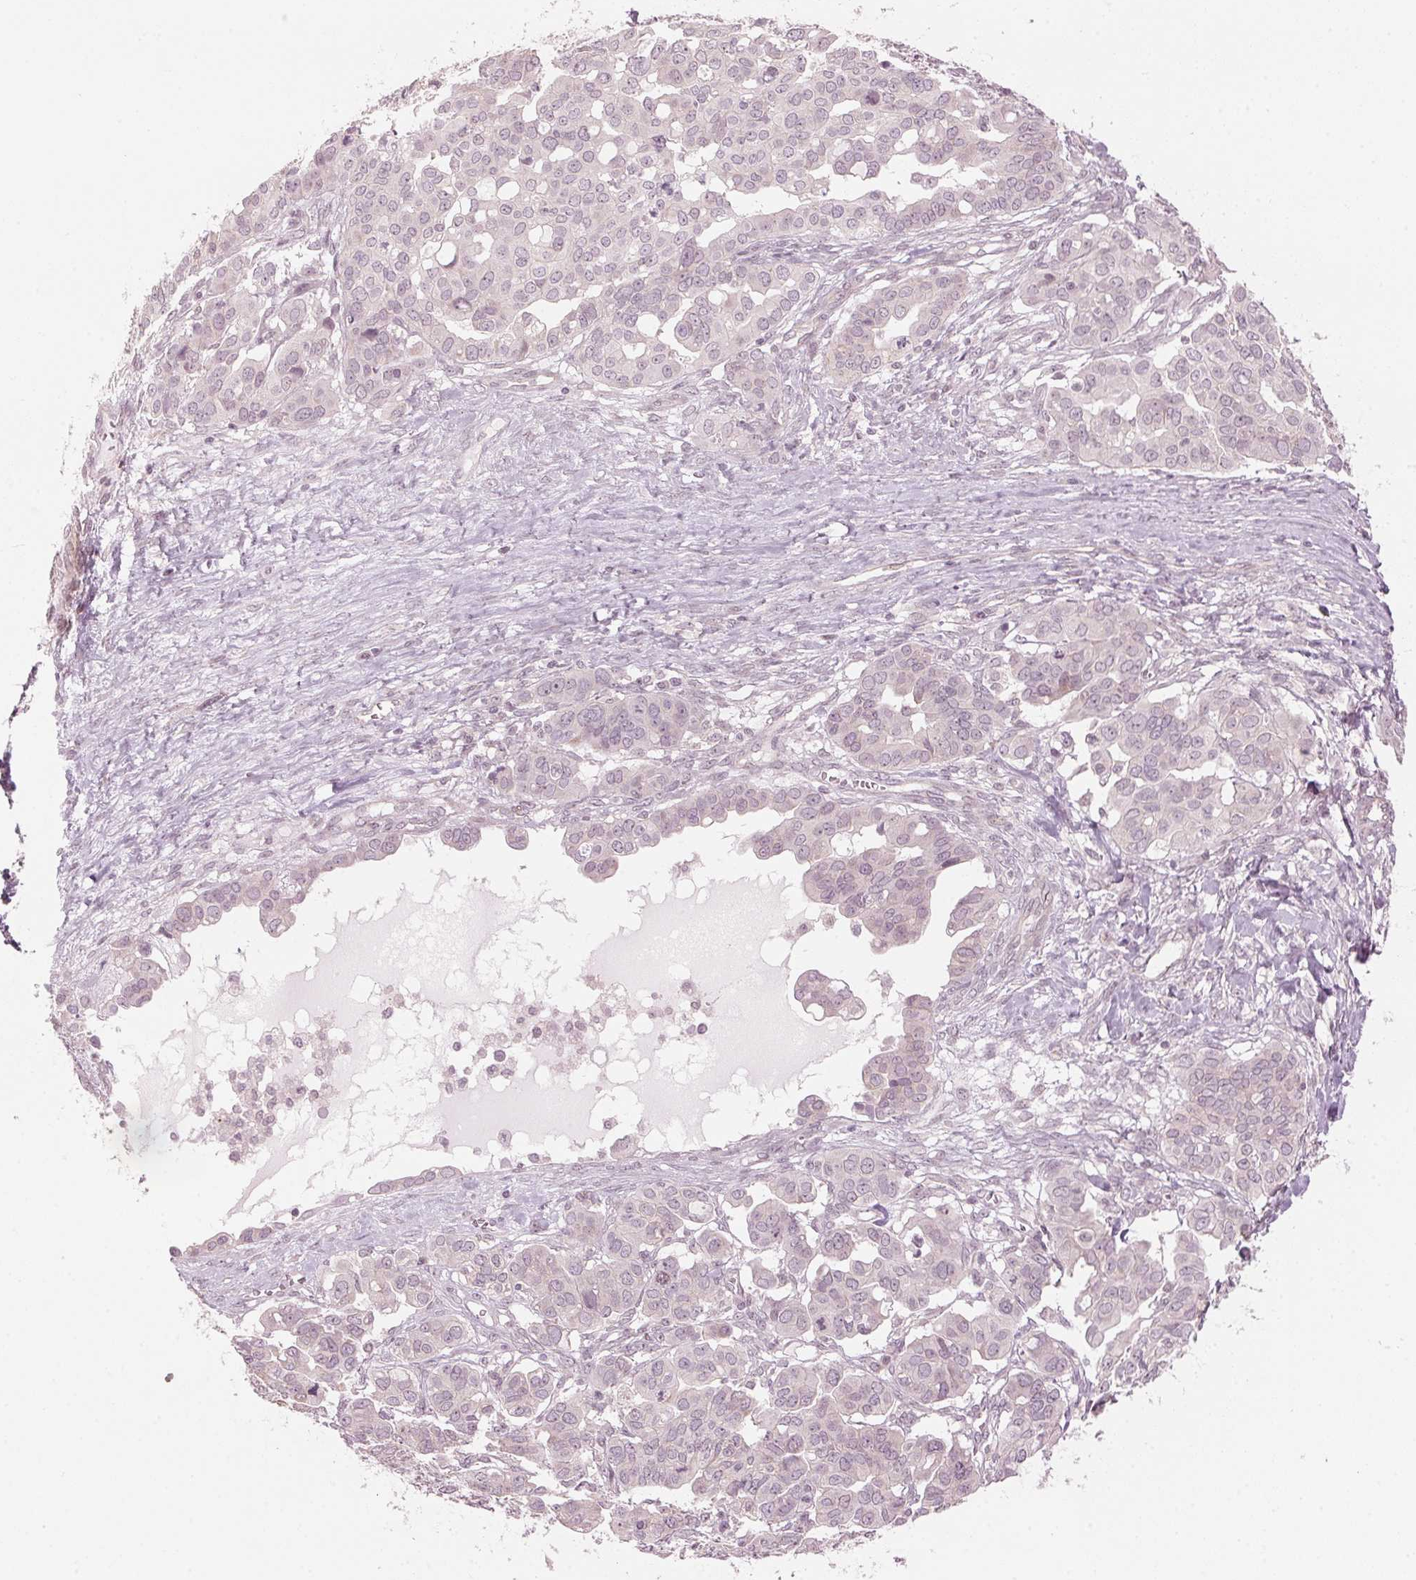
{"staining": {"intensity": "negative", "quantity": "none", "location": "none"}, "tissue": "ovarian cancer", "cell_type": "Tumor cells", "image_type": "cancer", "snomed": [{"axis": "morphology", "description": "Carcinoma, endometroid"}, {"axis": "topography", "description": "Ovary"}], "caption": "Immunohistochemistry of human ovarian cancer displays no expression in tumor cells.", "gene": "TMED6", "patient": {"sex": "female", "age": 78}}